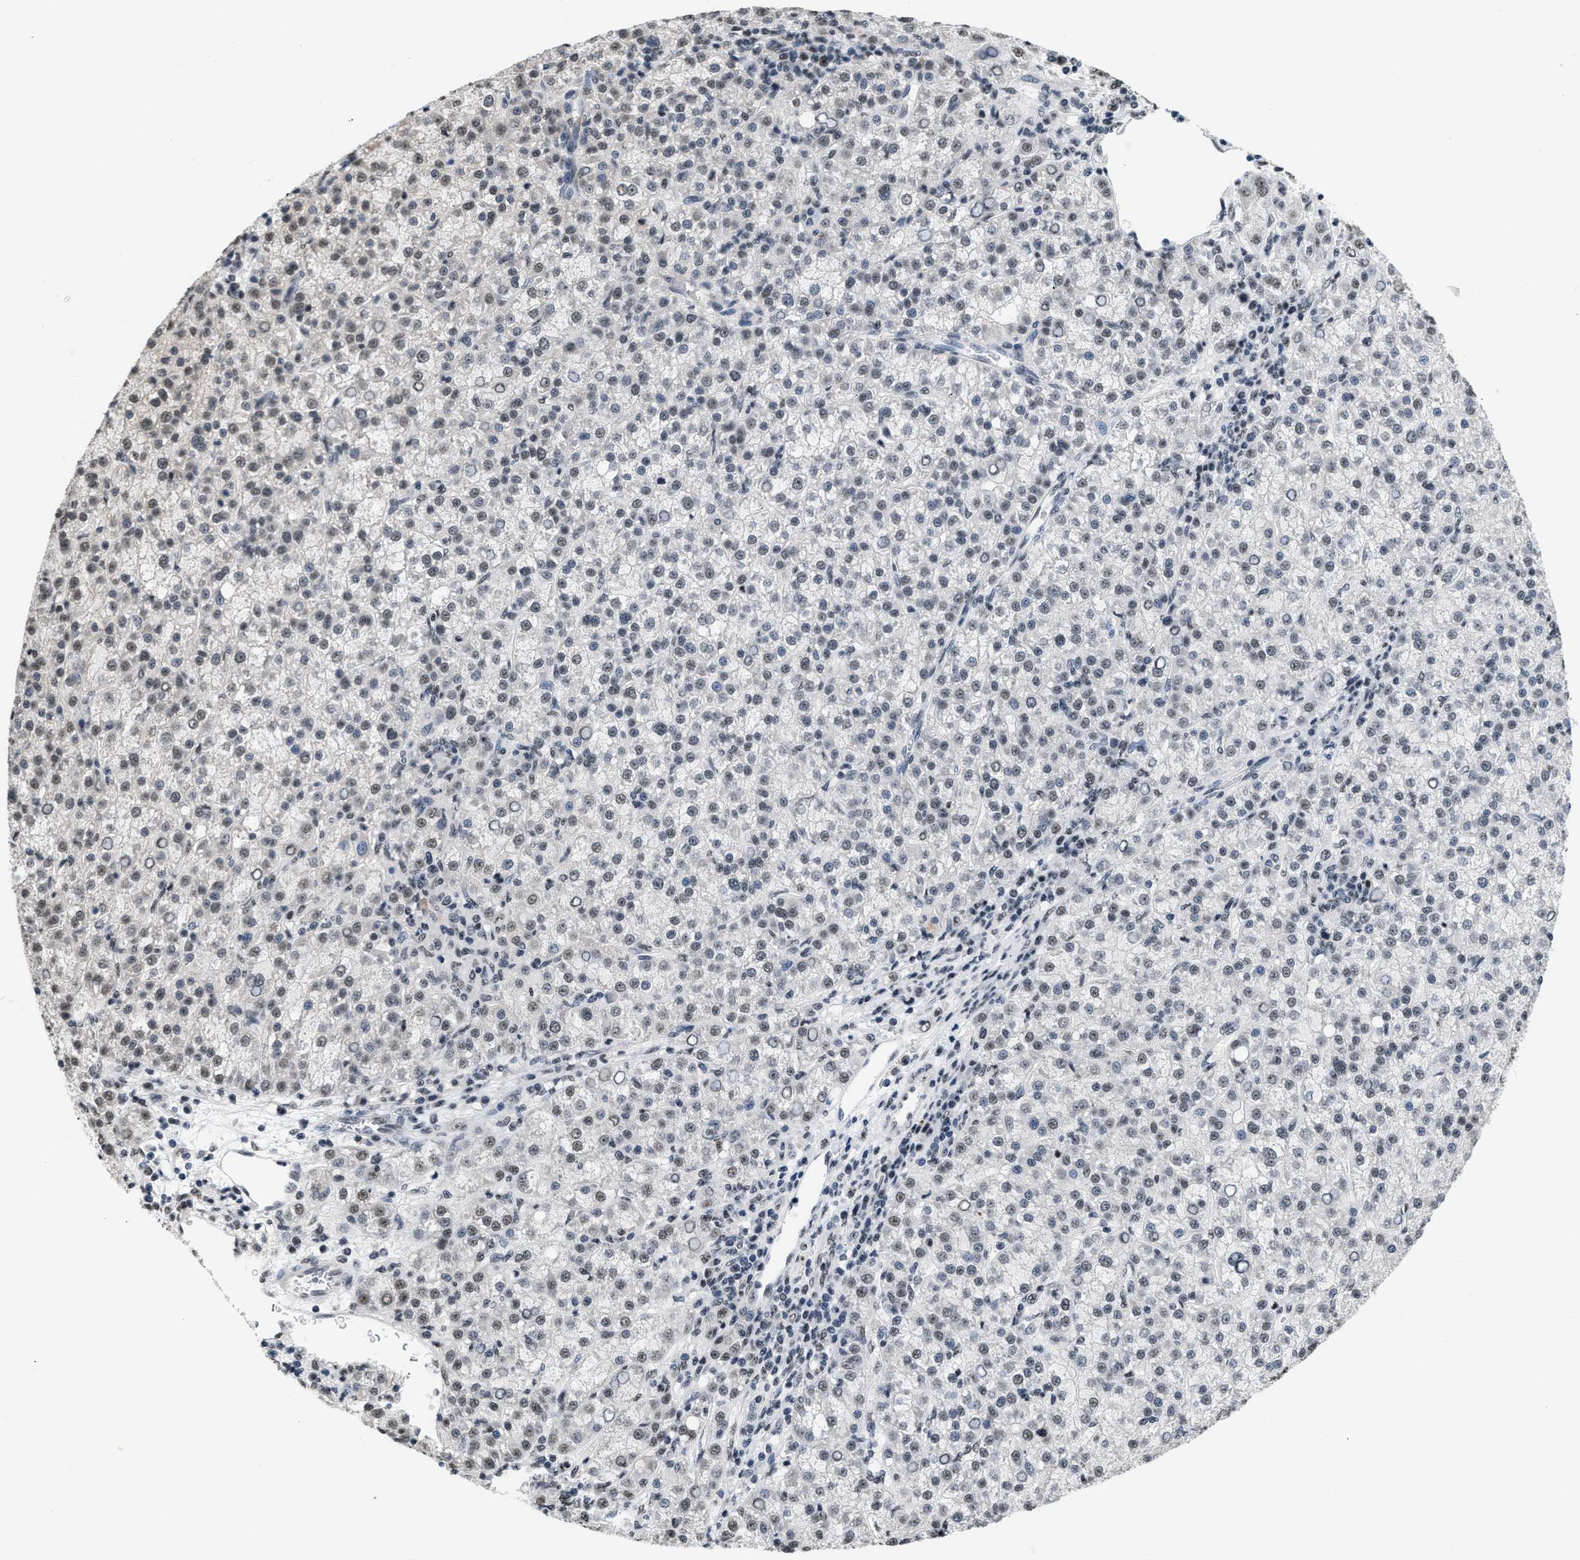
{"staining": {"intensity": "weak", "quantity": ">75%", "location": "nuclear"}, "tissue": "liver cancer", "cell_type": "Tumor cells", "image_type": "cancer", "snomed": [{"axis": "morphology", "description": "Carcinoma, Hepatocellular, NOS"}, {"axis": "topography", "description": "Liver"}], "caption": "High-magnification brightfield microscopy of hepatocellular carcinoma (liver) stained with DAB (brown) and counterstained with hematoxylin (blue). tumor cells exhibit weak nuclear expression is identified in about>75% of cells. (Stains: DAB in brown, nuclei in blue, Microscopy: brightfield microscopy at high magnification).", "gene": "RAF1", "patient": {"sex": "female", "age": 58}}